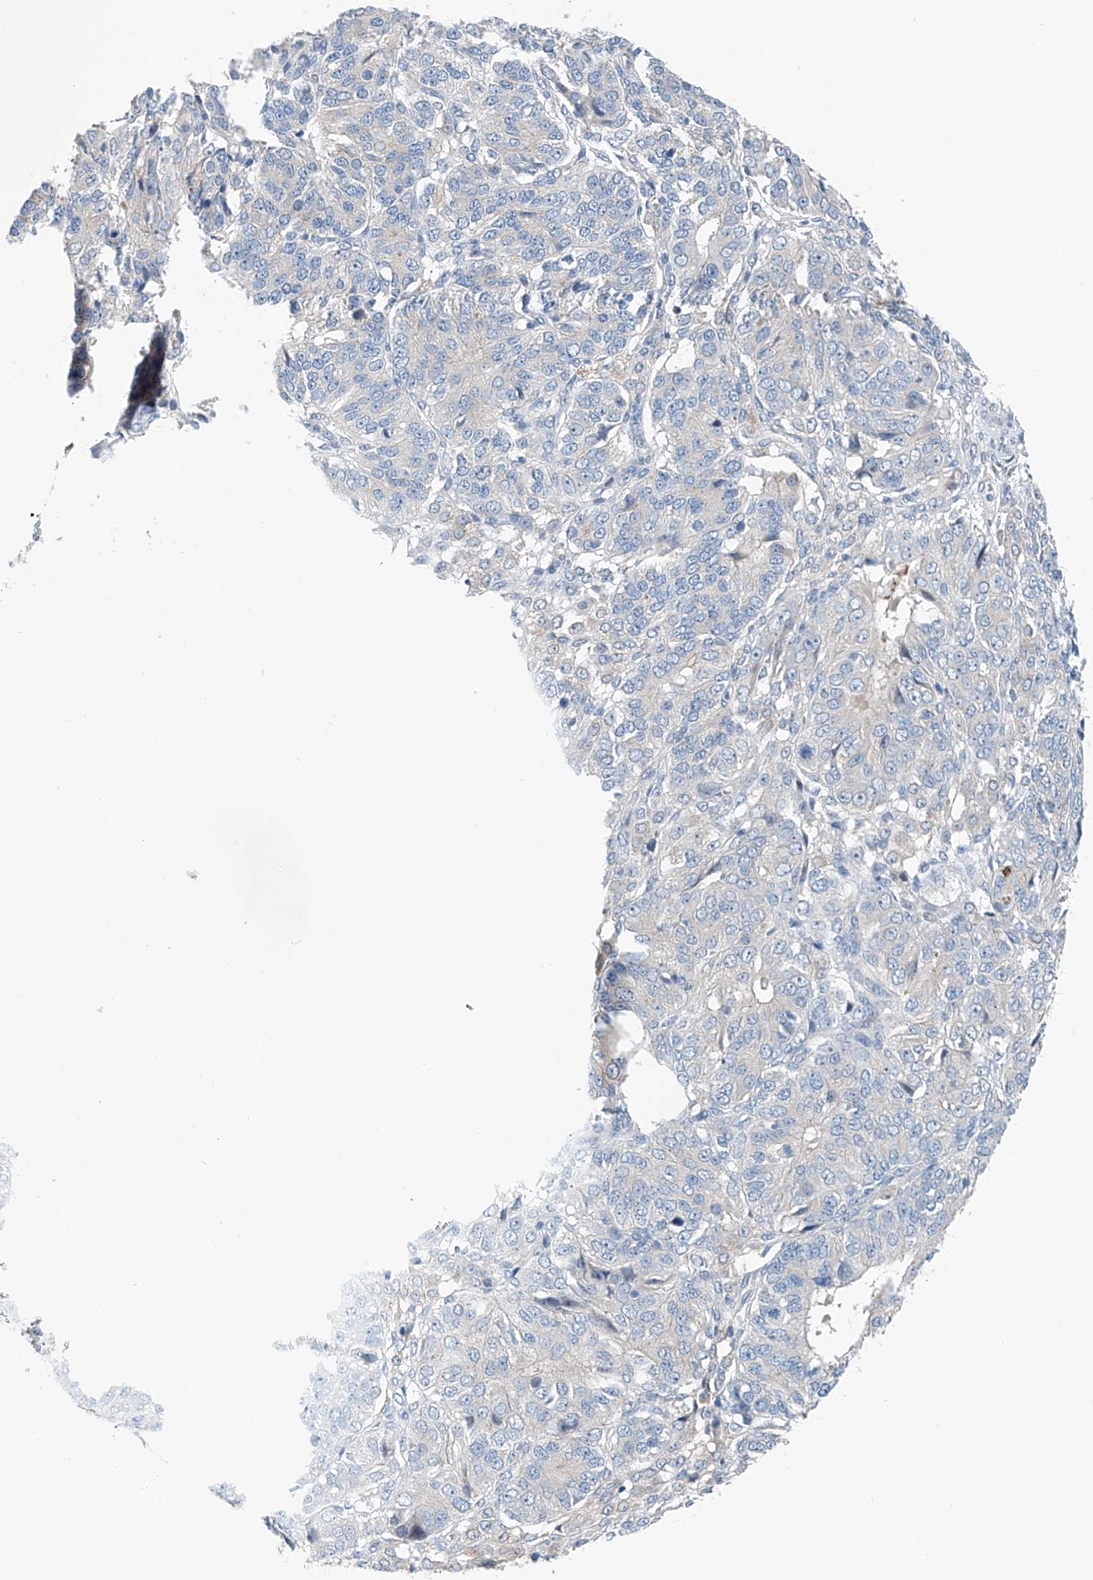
{"staining": {"intensity": "negative", "quantity": "none", "location": "none"}, "tissue": "ovarian cancer", "cell_type": "Tumor cells", "image_type": "cancer", "snomed": [{"axis": "morphology", "description": "Carcinoma, endometroid"}, {"axis": "topography", "description": "Ovary"}], "caption": "This micrograph is of ovarian cancer (endometroid carcinoma) stained with IHC to label a protein in brown with the nuclei are counter-stained blue. There is no positivity in tumor cells.", "gene": "CEP85L", "patient": {"sex": "female", "age": 51}}